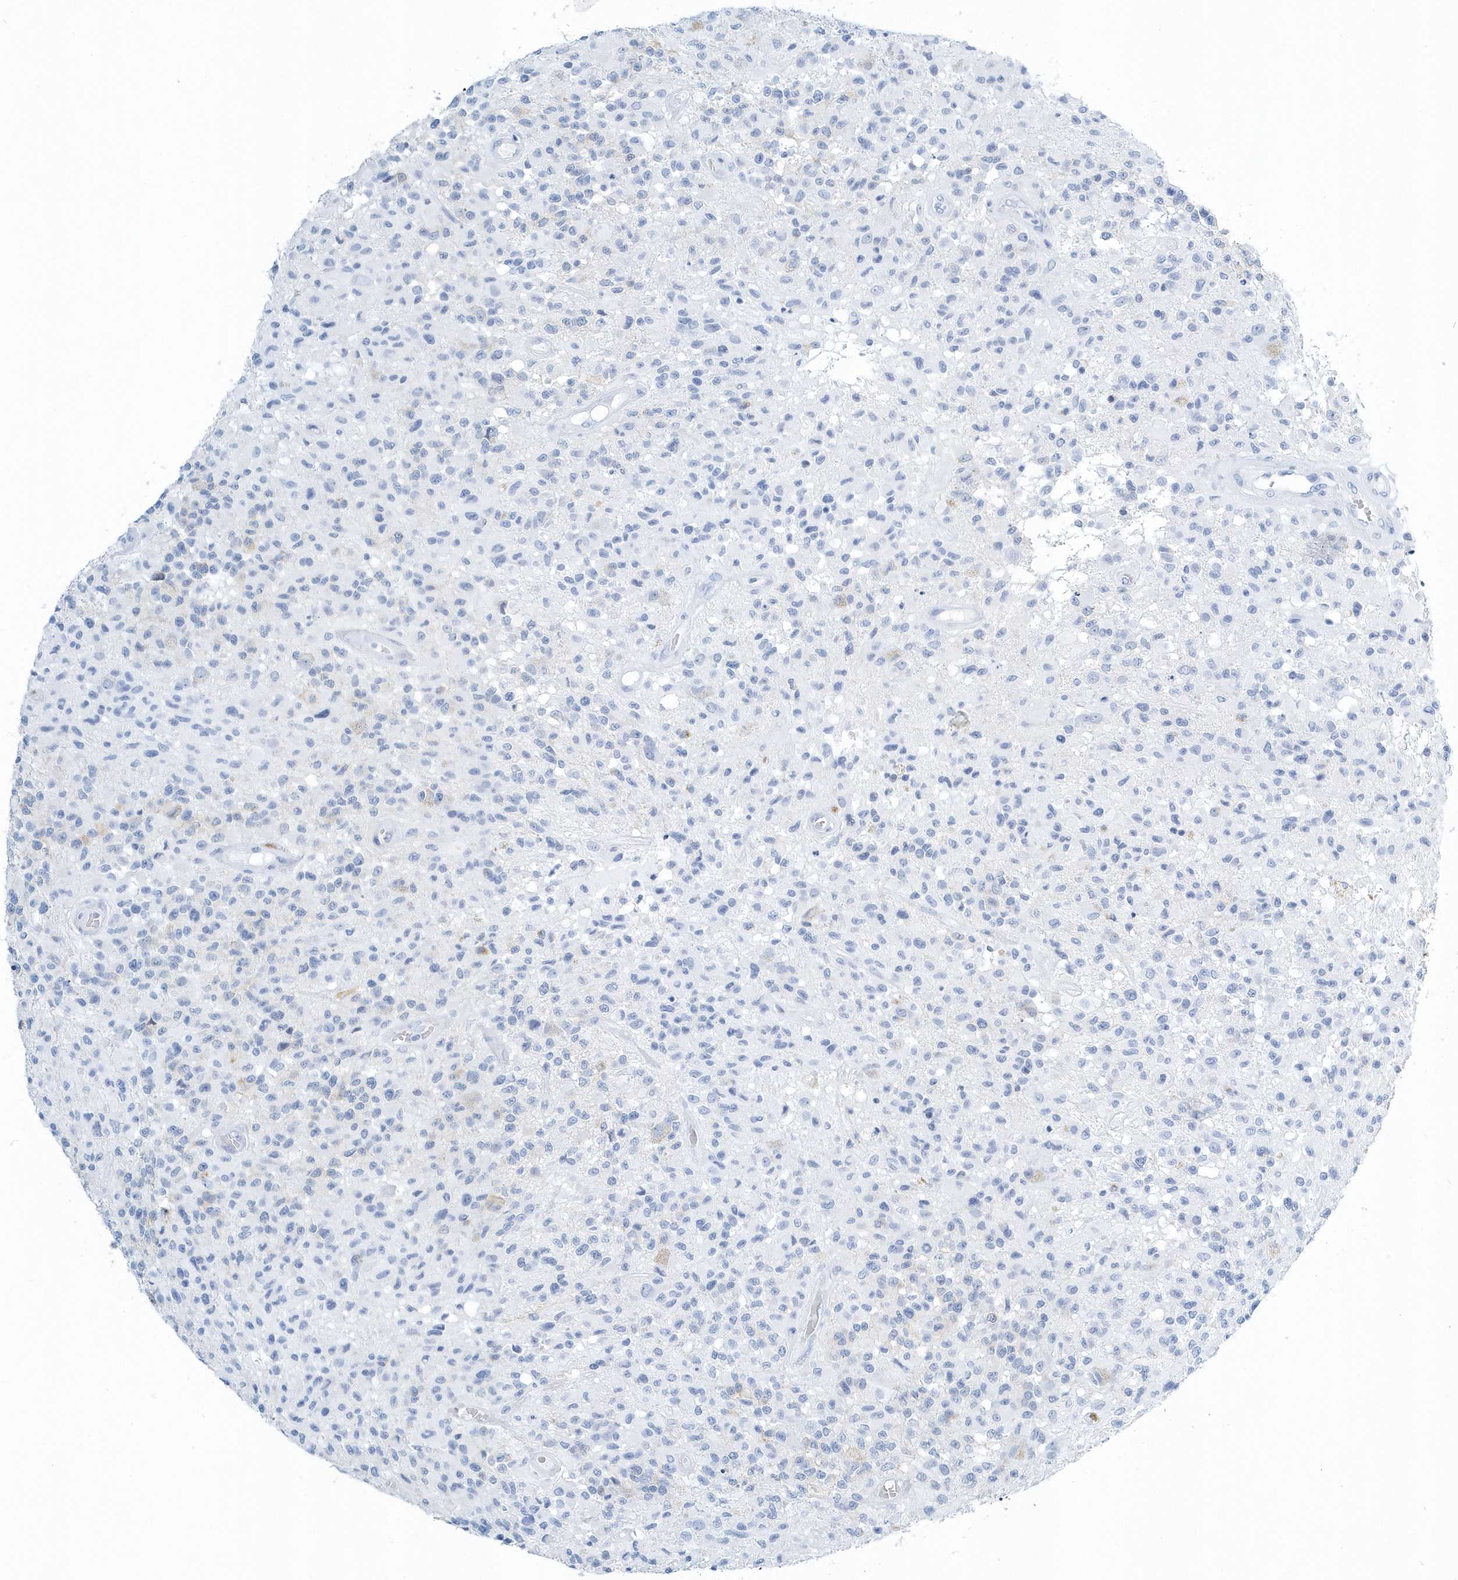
{"staining": {"intensity": "negative", "quantity": "none", "location": "none"}, "tissue": "glioma", "cell_type": "Tumor cells", "image_type": "cancer", "snomed": [{"axis": "morphology", "description": "Glioma, malignant, High grade"}, {"axis": "morphology", "description": "Glioblastoma, NOS"}, {"axis": "topography", "description": "Brain"}], "caption": "Immunohistochemistry histopathology image of human glioma stained for a protein (brown), which exhibits no expression in tumor cells. Brightfield microscopy of IHC stained with DAB (brown) and hematoxylin (blue), captured at high magnification.", "gene": "PTPRO", "patient": {"sex": "male", "age": 60}}